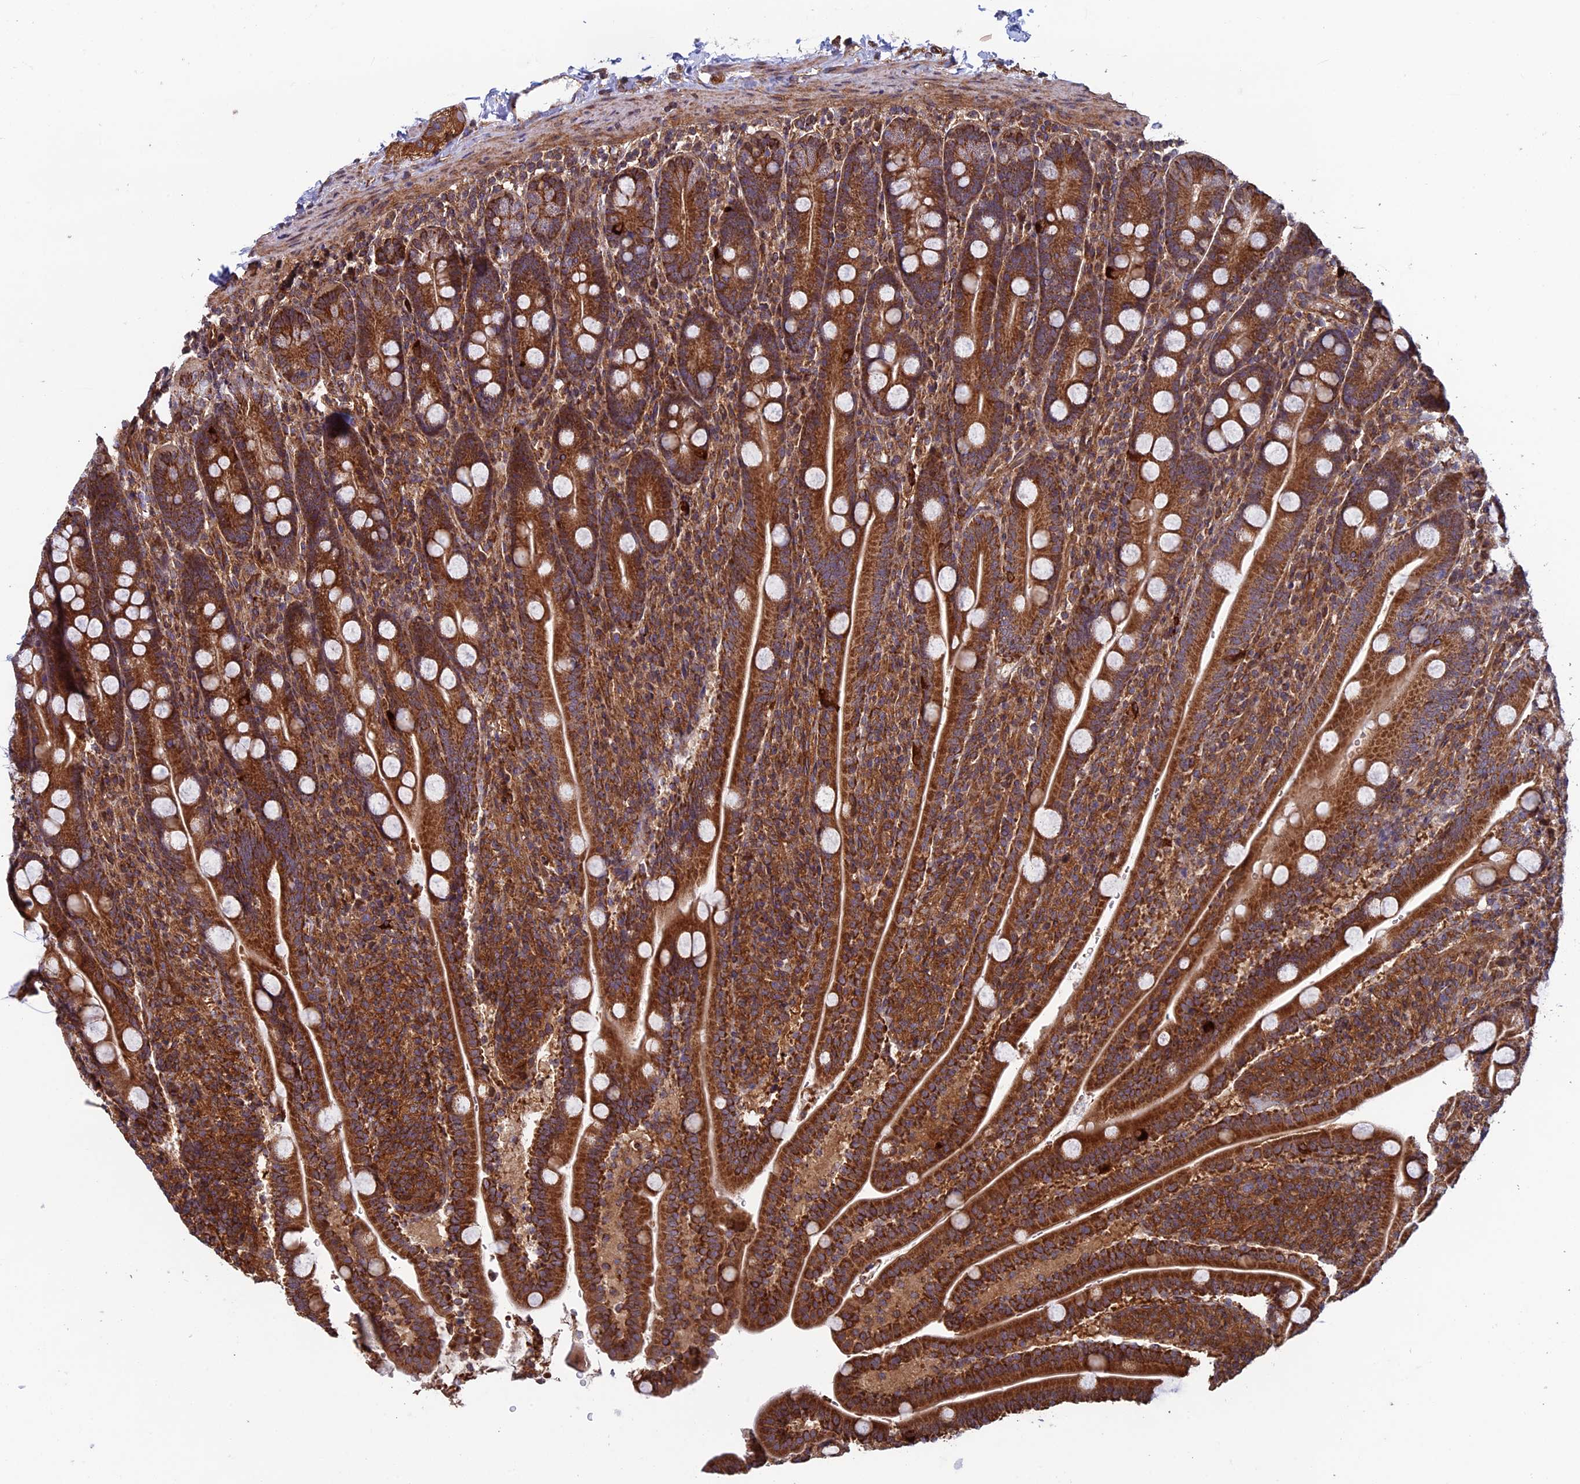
{"staining": {"intensity": "strong", "quantity": ">75%", "location": "cytoplasmic/membranous"}, "tissue": "duodenum", "cell_type": "Glandular cells", "image_type": "normal", "snomed": [{"axis": "morphology", "description": "Normal tissue, NOS"}, {"axis": "topography", "description": "Duodenum"}], "caption": "An immunohistochemistry photomicrograph of benign tissue is shown. Protein staining in brown highlights strong cytoplasmic/membranous positivity in duodenum within glandular cells.", "gene": "CCDC8", "patient": {"sex": "male", "age": 35}}